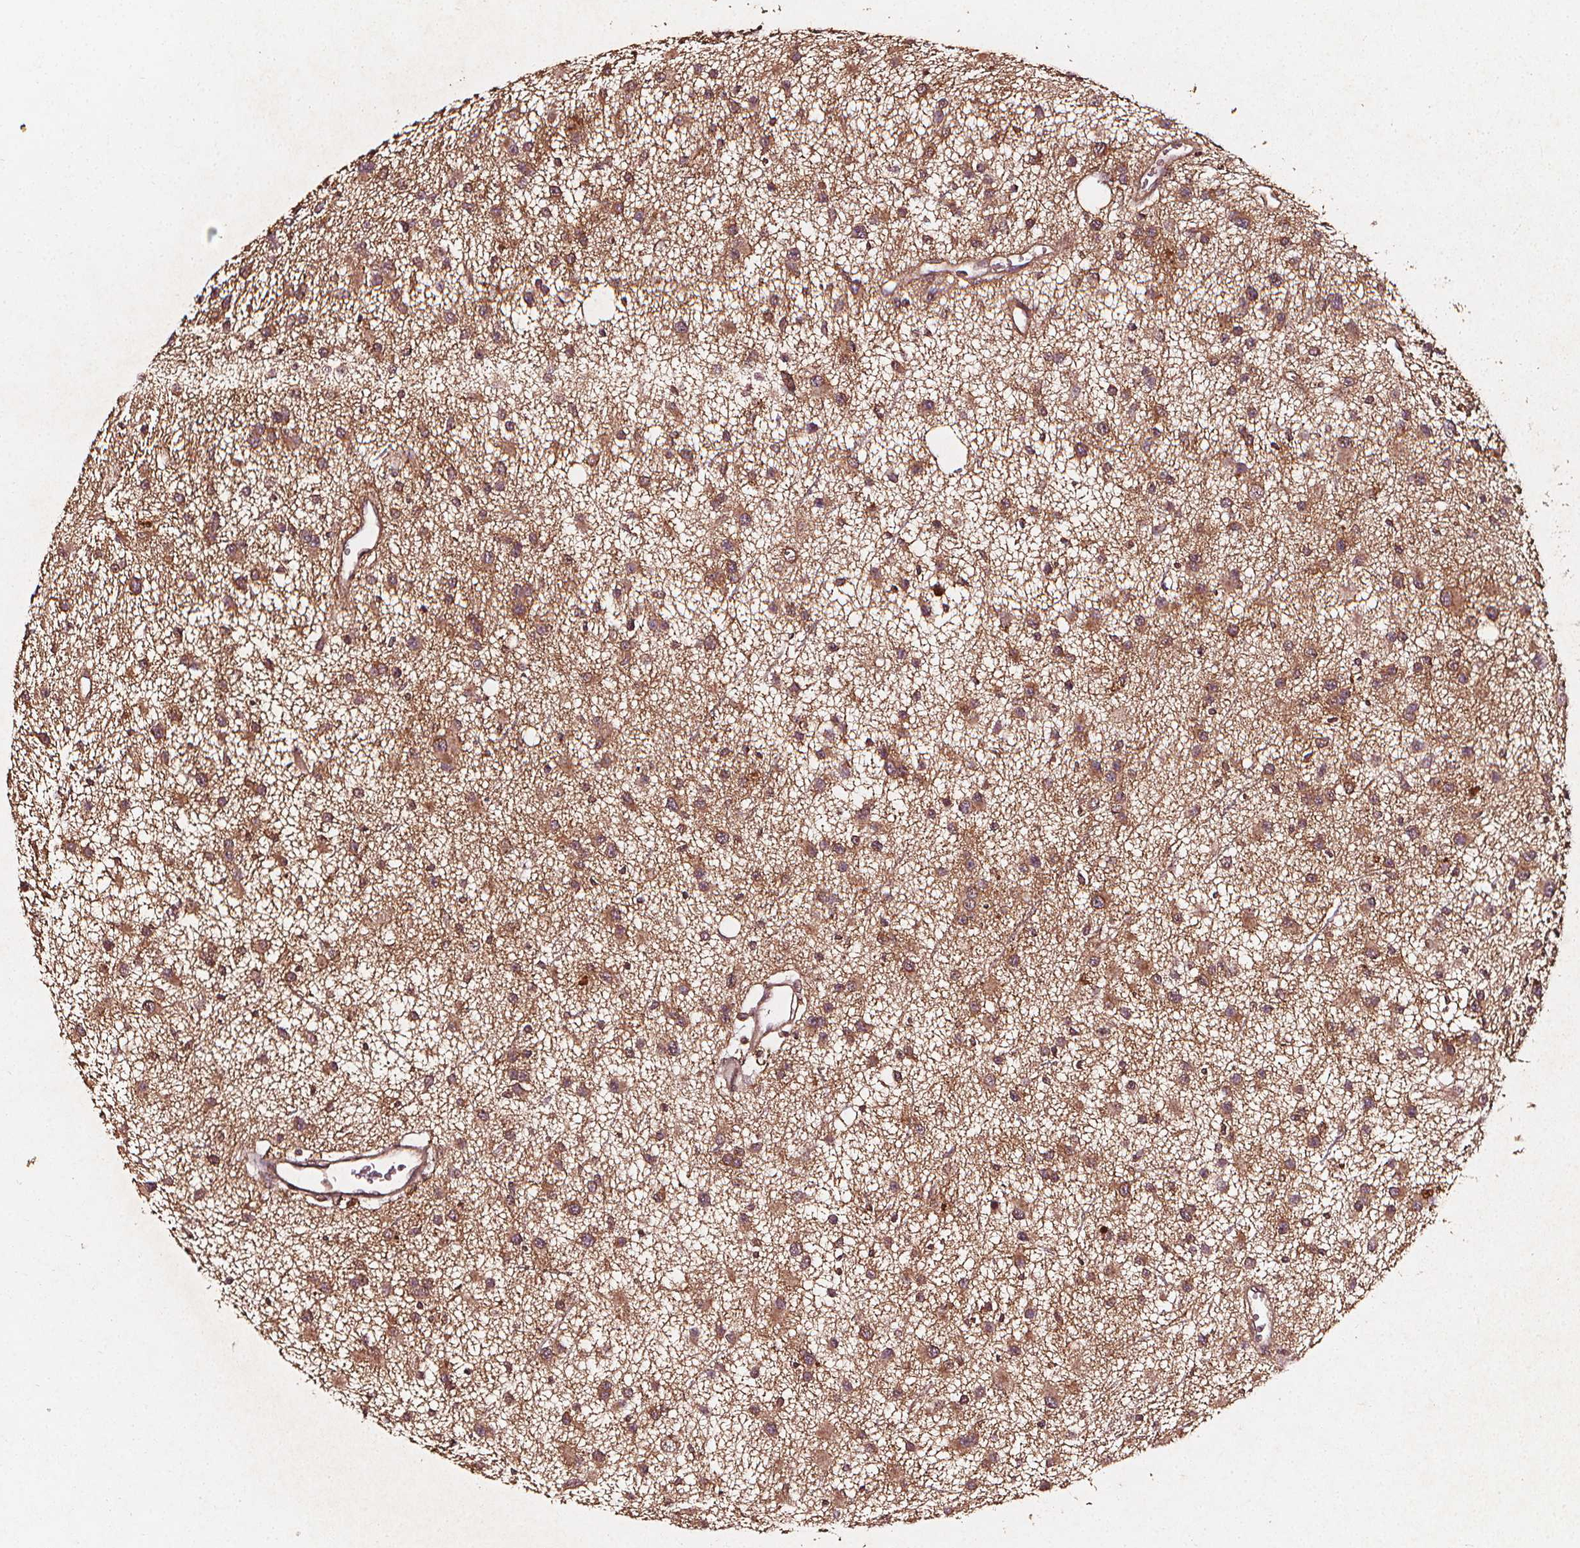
{"staining": {"intensity": "moderate", "quantity": ">75%", "location": "cytoplasmic/membranous"}, "tissue": "glioma", "cell_type": "Tumor cells", "image_type": "cancer", "snomed": [{"axis": "morphology", "description": "Glioma, malignant, Low grade"}, {"axis": "topography", "description": "Brain"}], "caption": "Protein expression analysis of glioma displays moderate cytoplasmic/membranous expression in approximately >75% of tumor cells.", "gene": "ABCA1", "patient": {"sex": "male", "age": 43}}